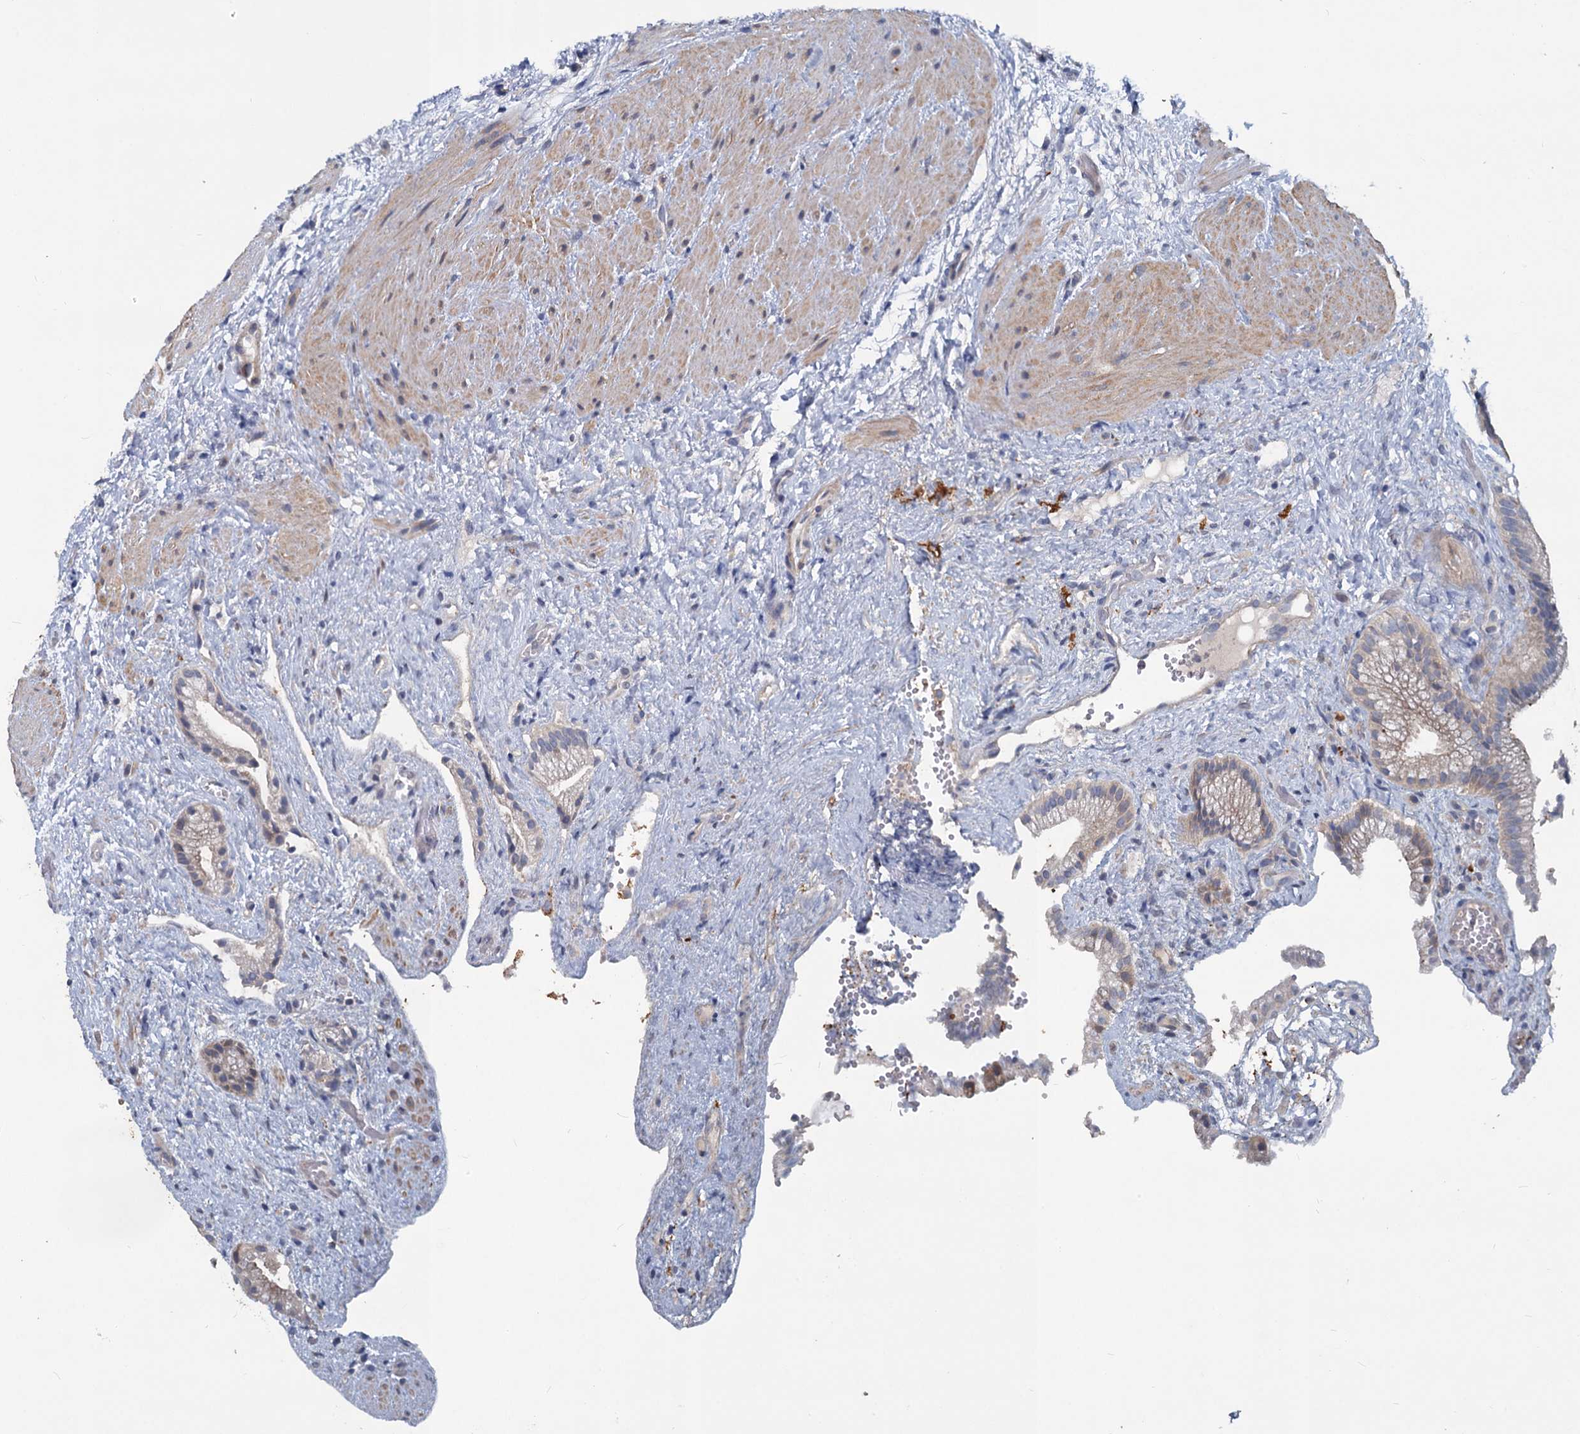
{"staining": {"intensity": "moderate", "quantity": "25%-75%", "location": "cytoplasmic/membranous"}, "tissue": "gallbladder", "cell_type": "Glandular cells", "image_type": "normal", "snomed": [{"axis": "morphology", "description": "Normal tissue, NOS"}, {"axis": "morphology", "description": "Inflammation, NOS"}, {"axis": "topography", "description": "Gallbladder"}], "caption": "Protein expression analysis of unremarkable gallbladder exhibits moderate cytoplasmic/membranous expression in approximately 25%-75% of glandular cells.", "gene": "SLC2A7", "patient": {"sex": "male", "age": 51}}